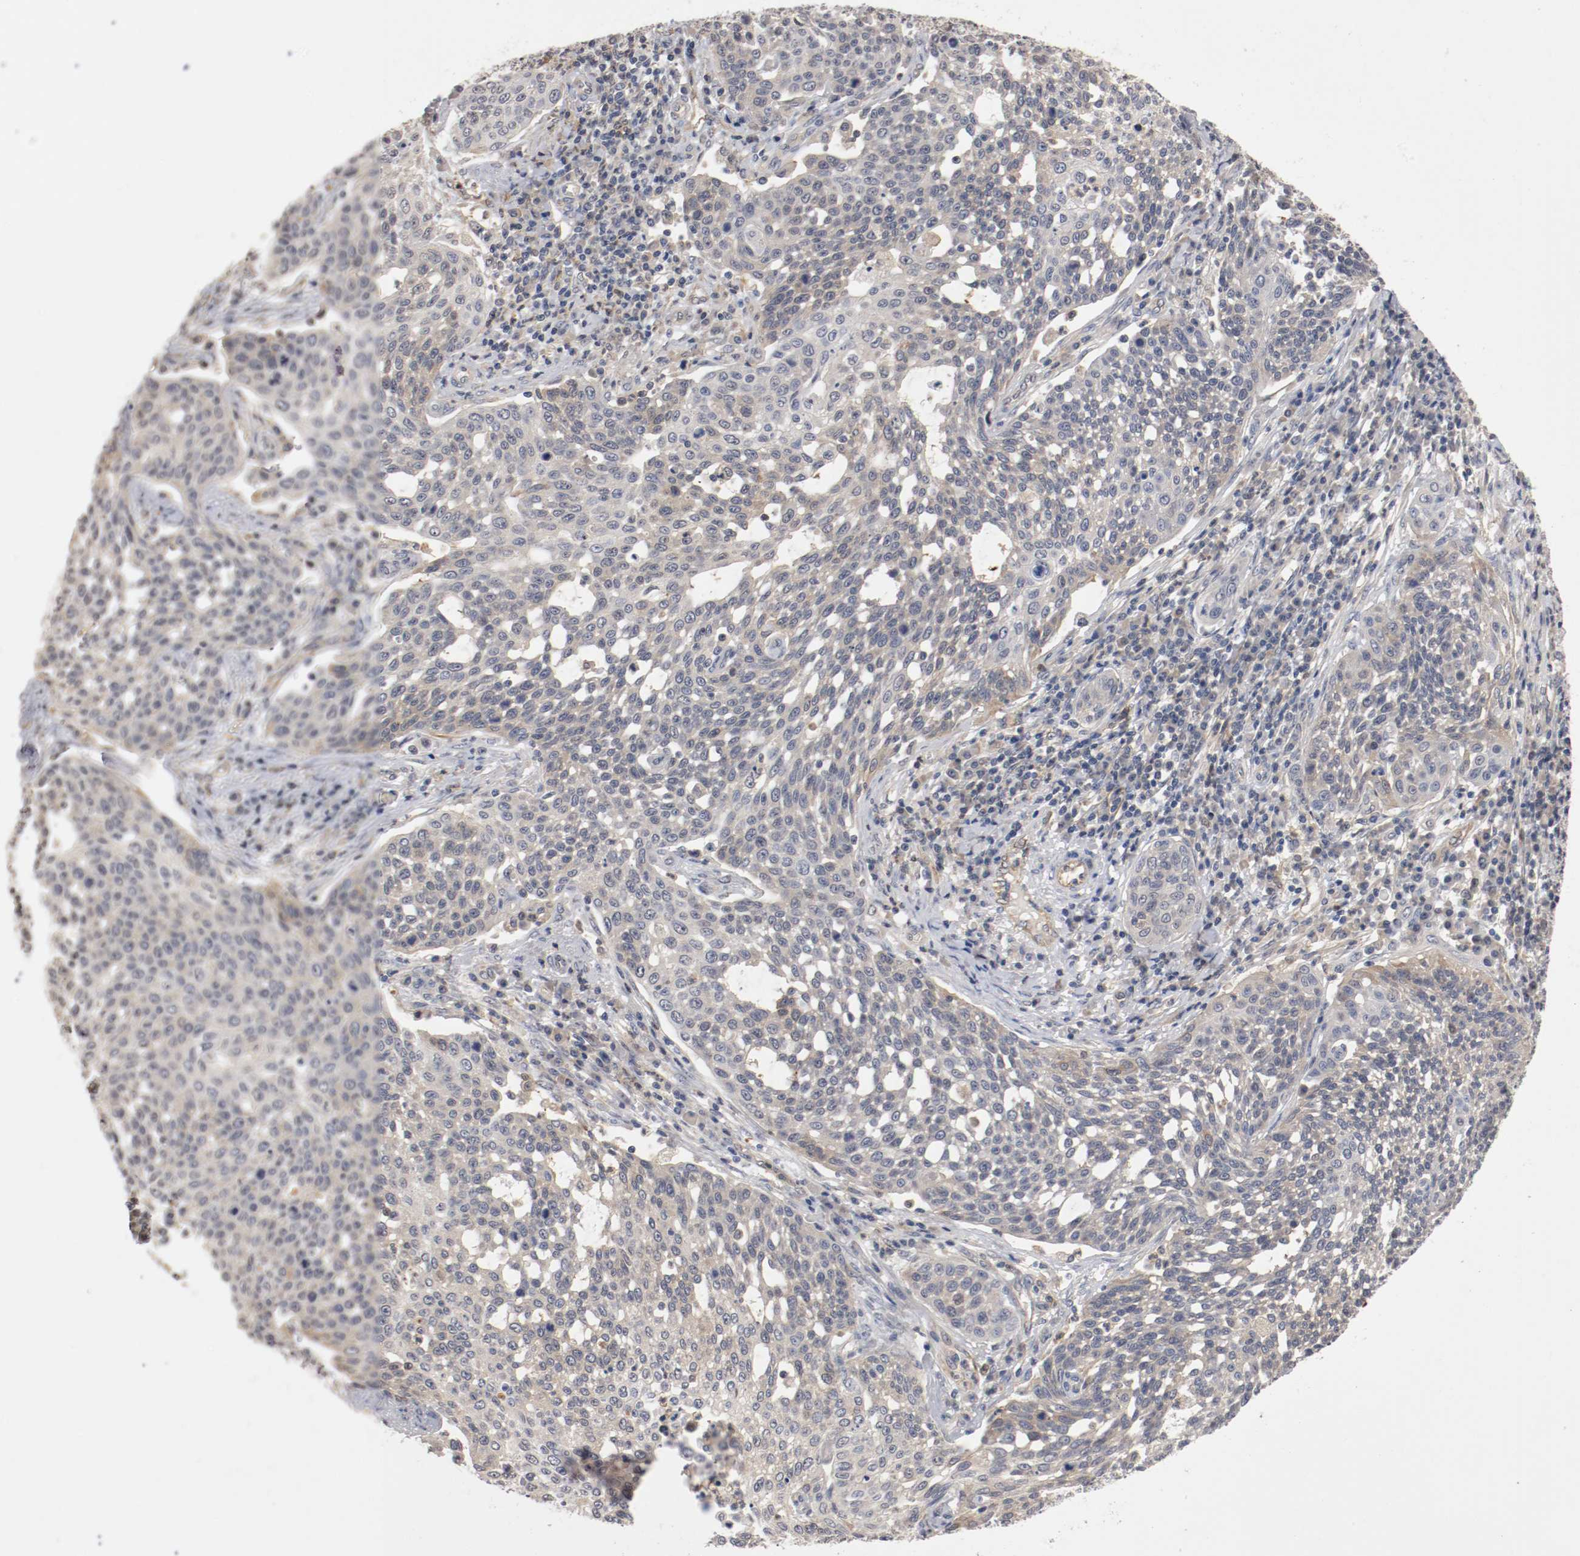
{"staining": {"intensity": "weak", "quantity": "<25%", "location": "cytoplasmic/membranous"}, "tissue": "cervical cancer", "cell_type": "Tumor cells", "image_type": "cancer", "snomed": [{"axis": "morphology", "description": "Squamous cell carcinoma, NOS"}, {"axis": "topography", "description": "Cervix"}], "caption": "IHC micrograph of neoplastic tissue: human cervical squamous cell carcinoma stained with DAB (3,3'-diaminobenzidine) reveals no significant protein staining in tumor cells.", "gene": "RBM23", "patient": {"sex": "female", "age": 34}}